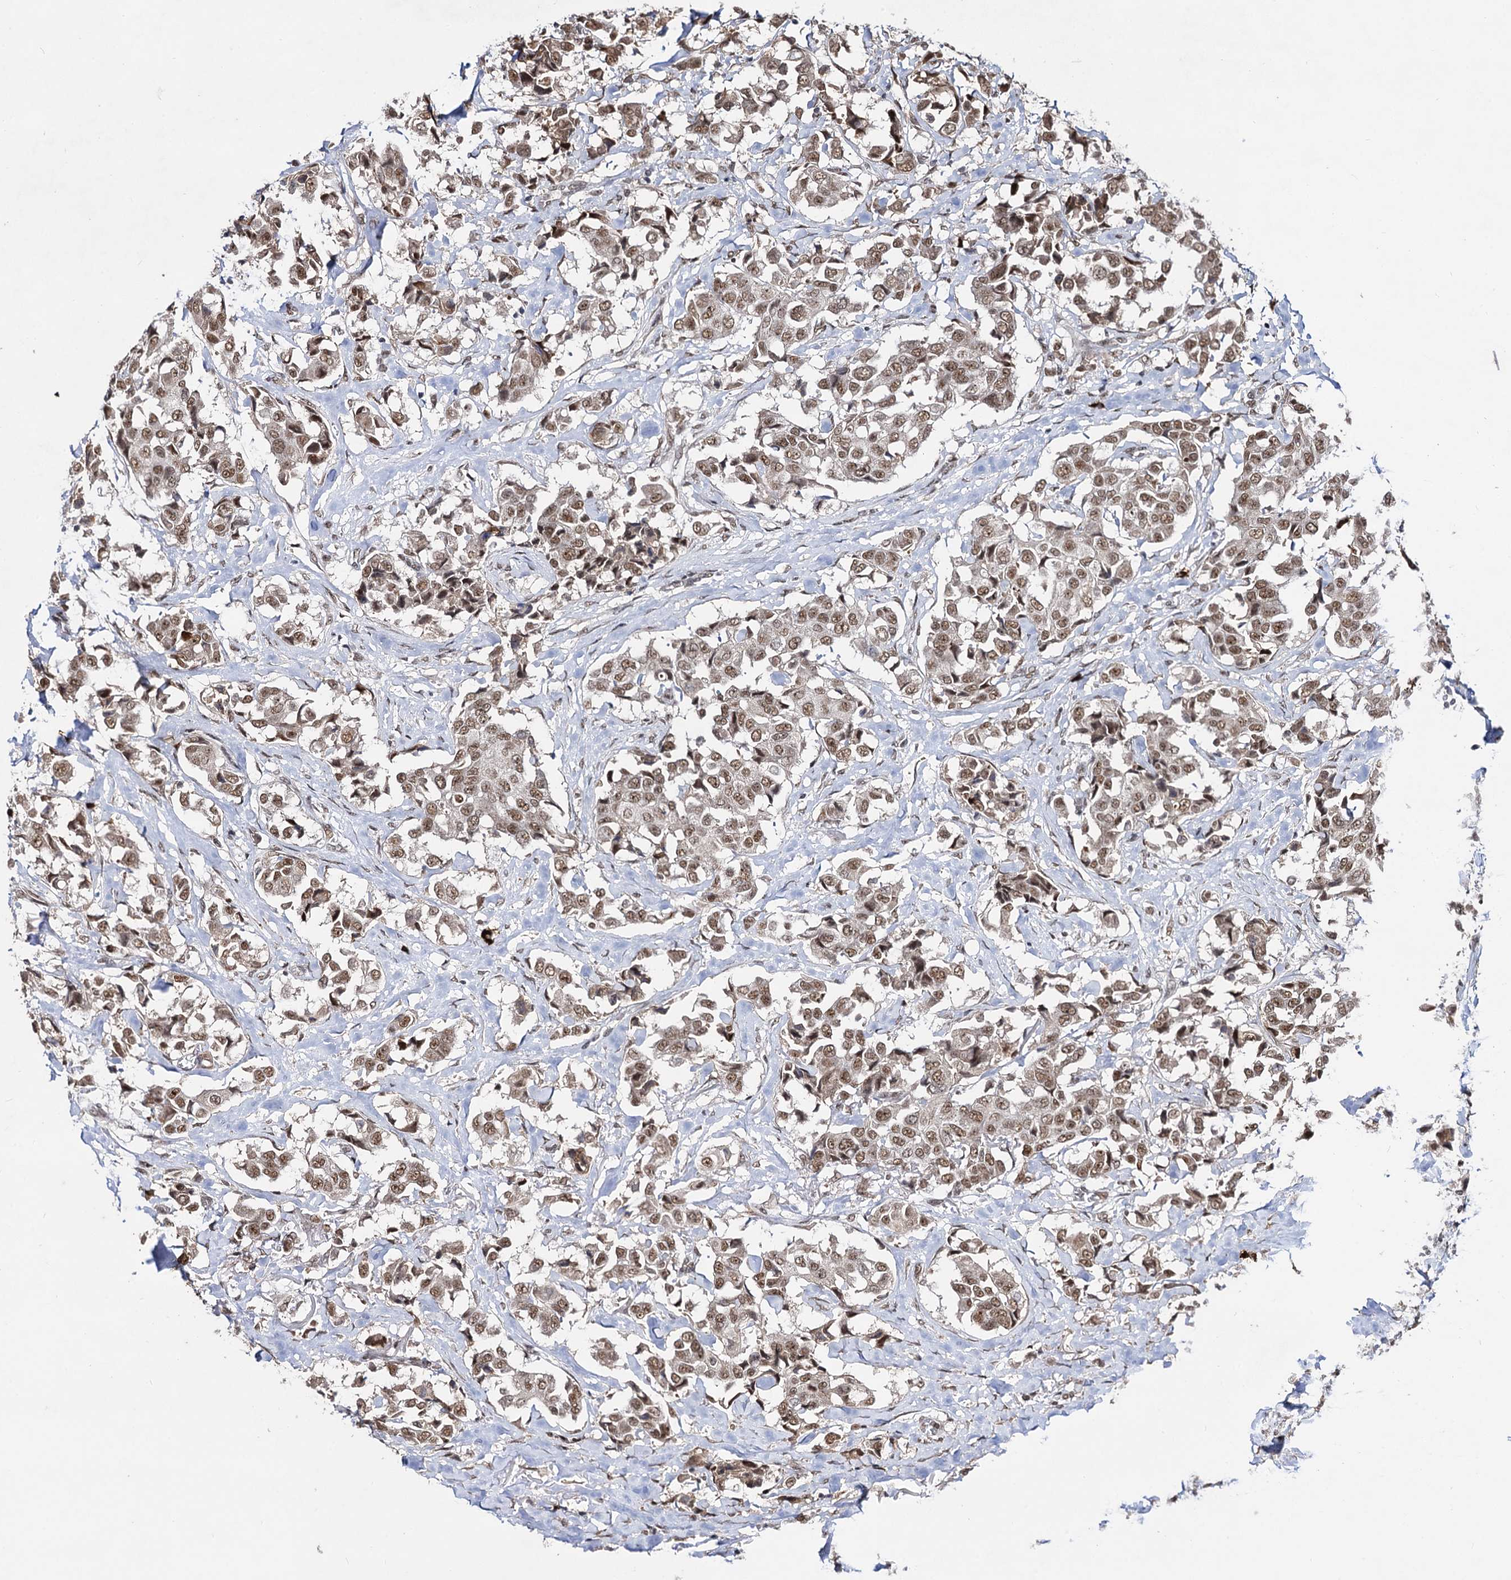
{"staining": {"intensity": "moderate", "quantity": ">75%", "location": "nuclear"}, "tissue": "breast cancer", "cell_type": "Tumor cells", "image_type": "cancer", "snomed": [{"axis": "morphology", "description": "Duct carcinoma"}, {"axis": "topography", "description": "Breast"}], "caption": "High-magnification brightfield microscopy of breast cancer stained with DAB (brown) and counterstained with hematoxylin (blue). tumor cells exhibit moderate nuclear expression is appreciated in about>75% of cells. (Stains: DAB in brown, nuclei in blue, Microscopy: brightfield microscopy at high magnification).", "gene": "SFSWAP", "patient": {"sex": "female", "age": 80}}